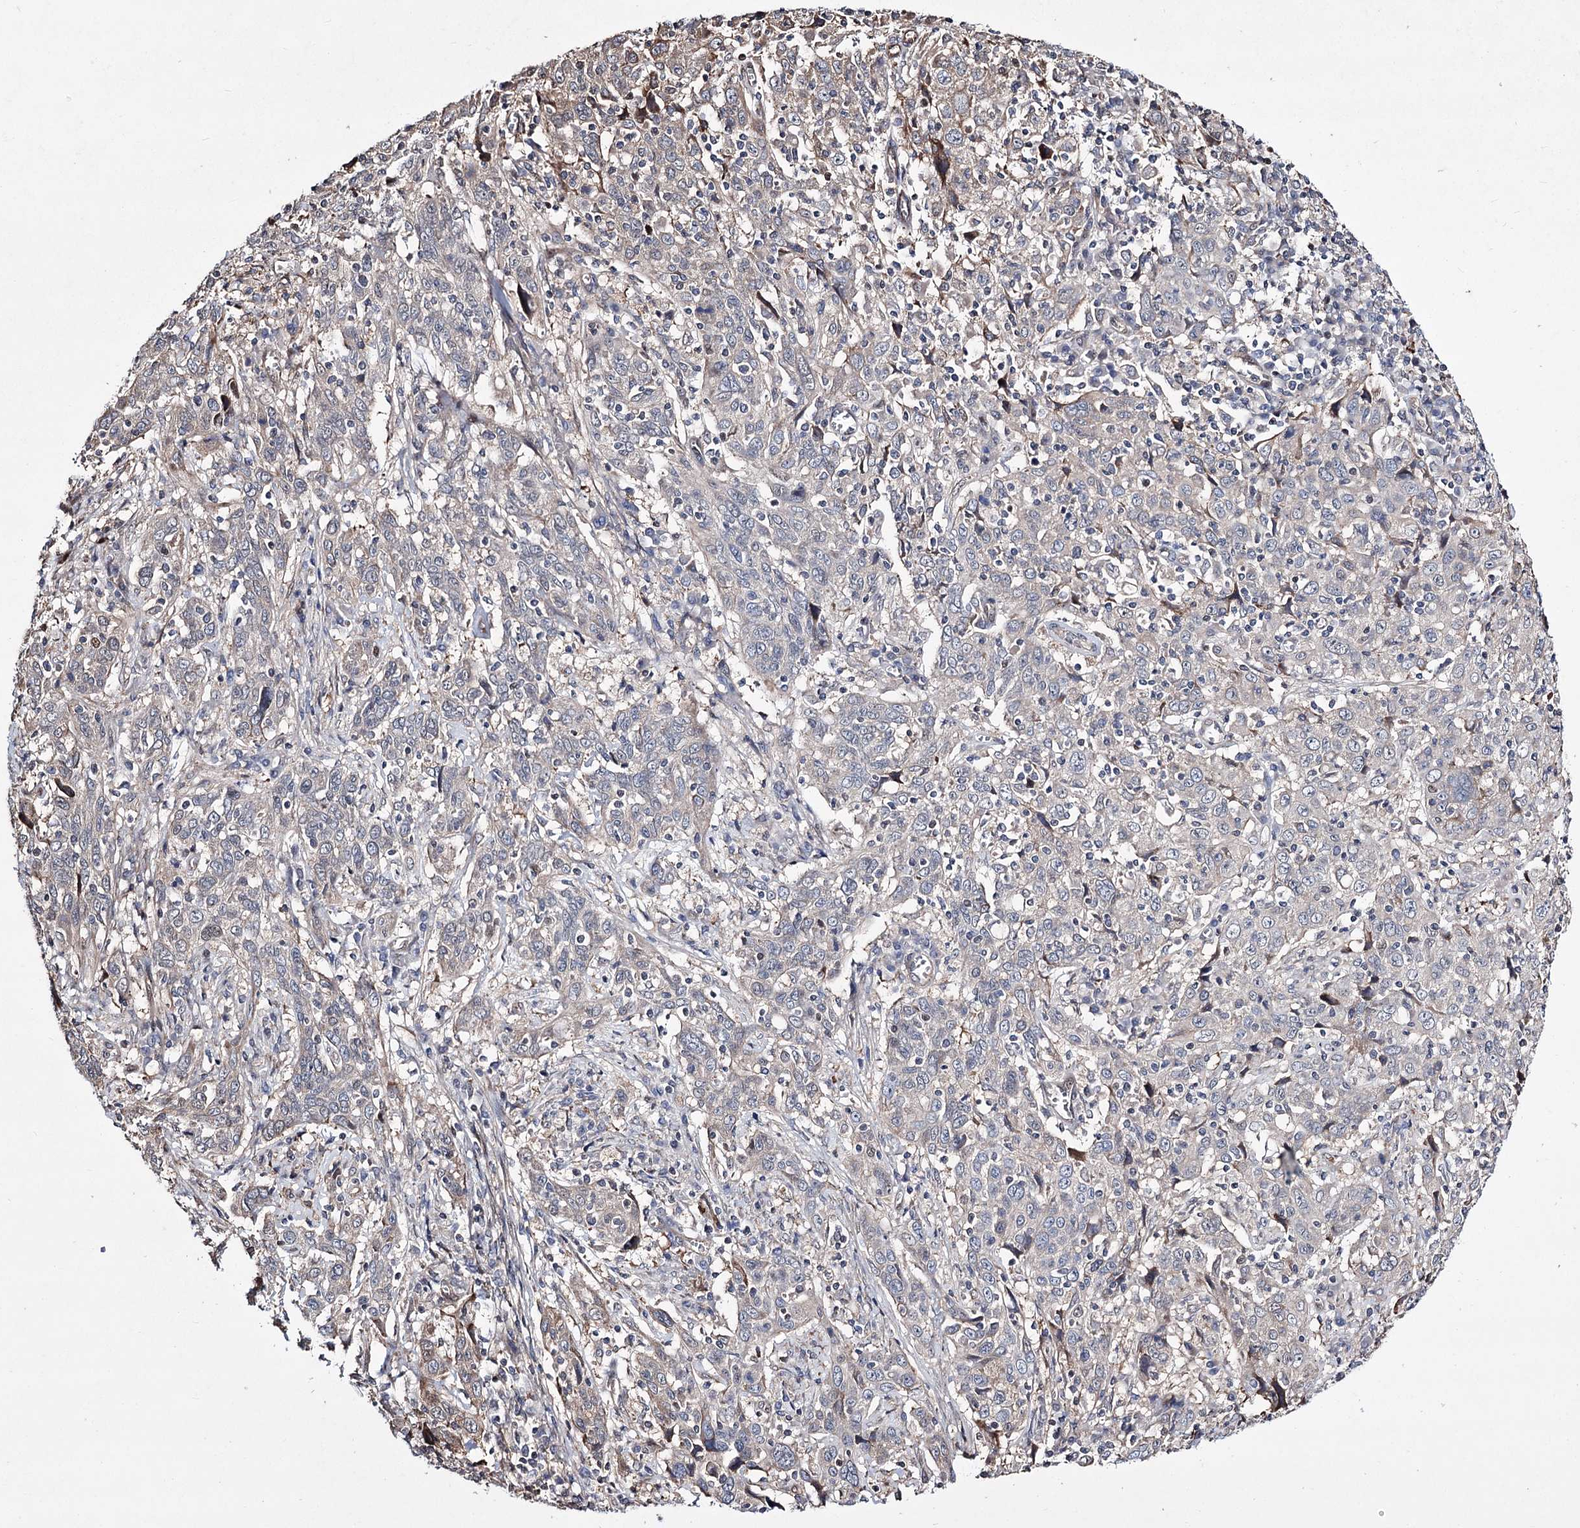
{"staining": {"intensity": "weak", "quantity": "25%-75%", "location": "cytoplasmic/membranous"}, "tissue": "cervical cancer", "cell_type": "Tumor cells", "image_type": "cancer", "snomed": [{"axis": "morphology", "description": "Squamous cell carcinoma, NOS"}, {"axis": "topography", "description": "Cervix"}], "caption": "IHC image of neoplastic tissue: cervical cancer (squamous cell carcinoma) stained using immunohistochemistry (IHC) shows low levels of weak protein expression localized specifically in the cytoplasmic/membranous of tumor cells, appearing as a cytoplasmic/membranous brown color.", "gene": "CHMP7", "patient": {"sex": "female", "age": 46}}